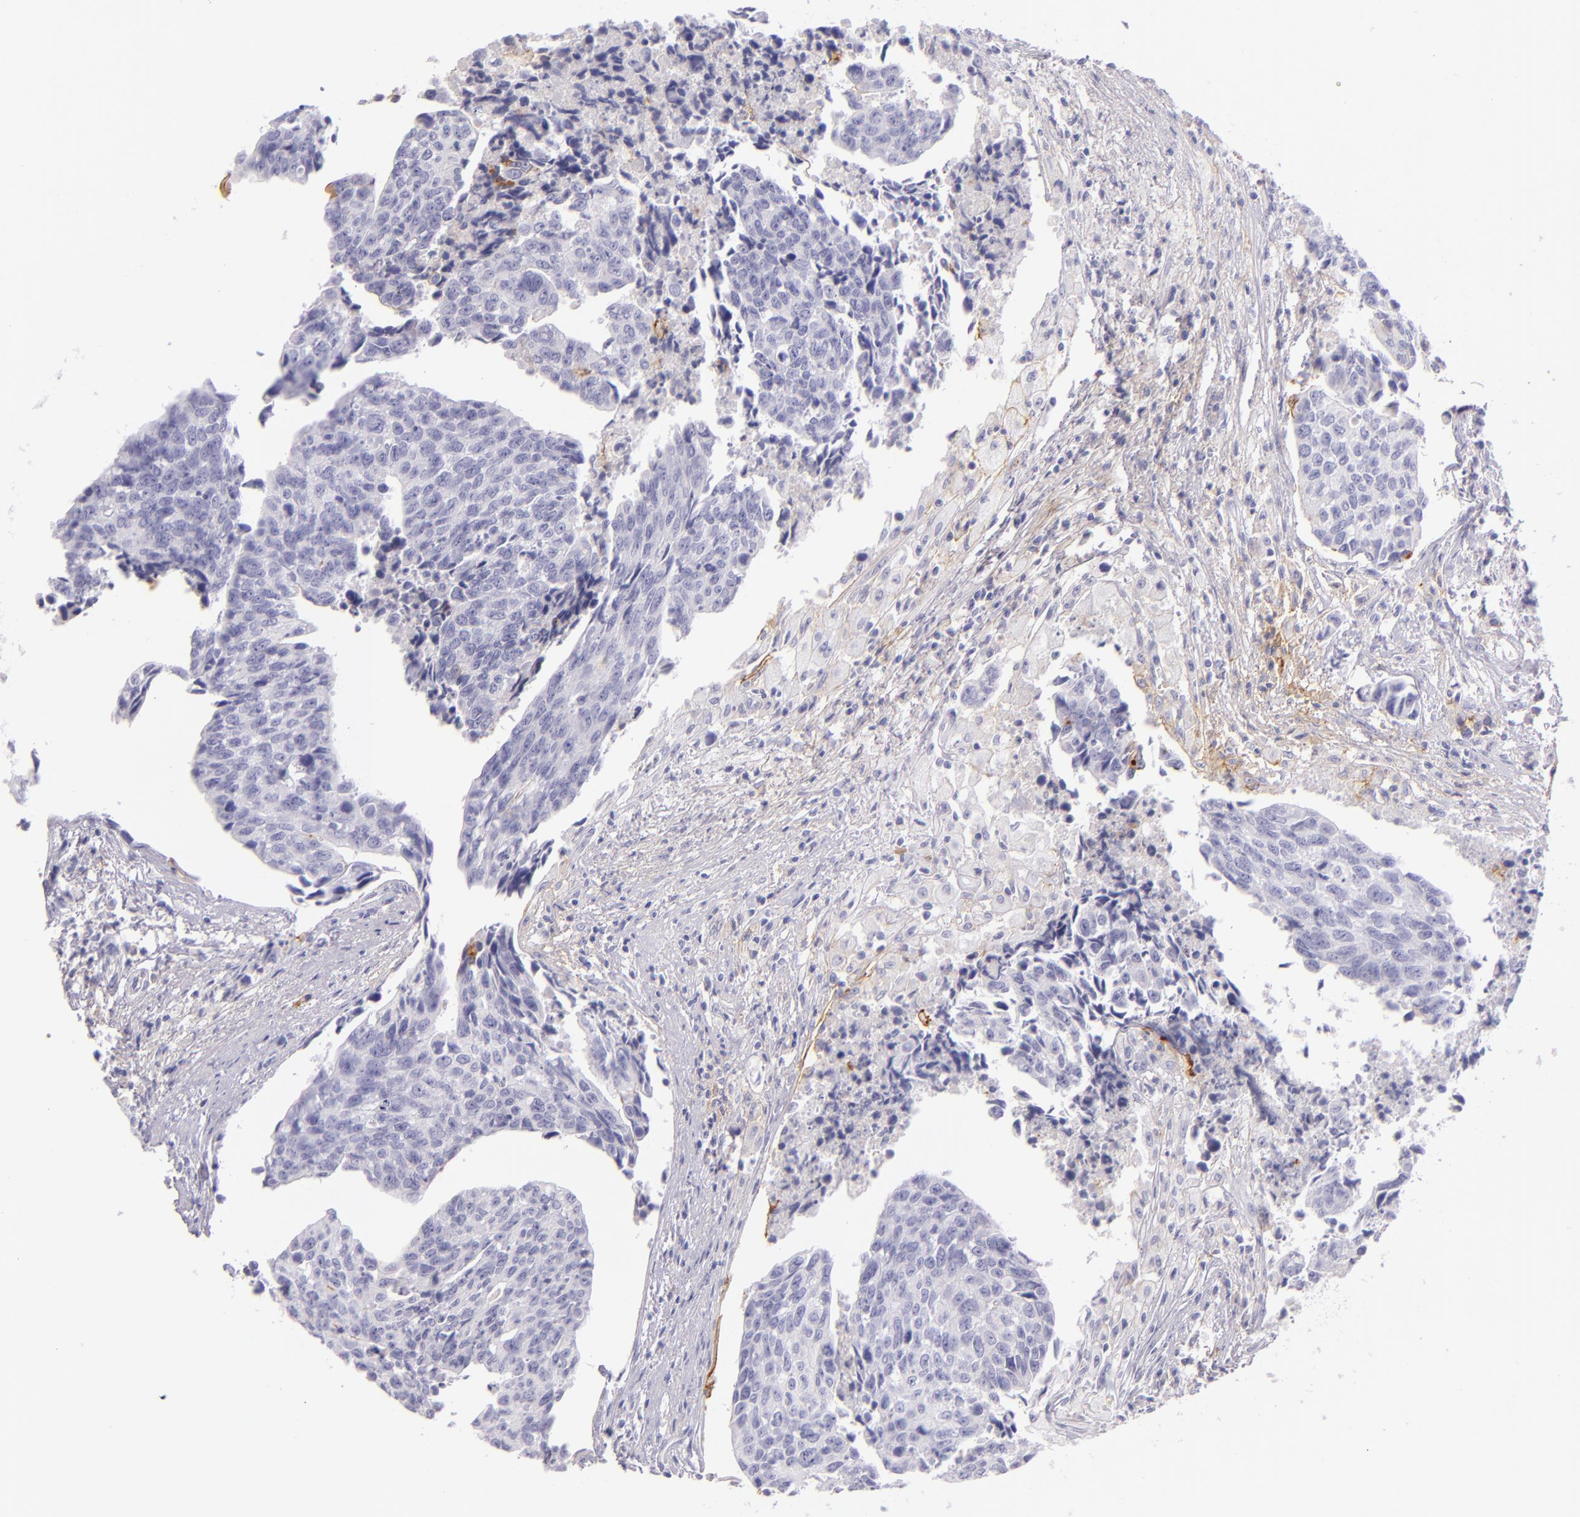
{"staining": {"intensity": "negative", "quantity": "none", "location": "none"}, "tissue": "urothelial cancer", "cell_type": "Tumor cells", "image_type": "cancer", "snomed": [{"axis": "morphology", "description": "Urothelial carcinoma, High grade"}, {"axis": "topography", "description": "Urinary bladder"}], "caption": "There is no significant staining in tumor cells of urothelial cancer. (Stains: DAB immunohistochemistry with hematoxylin counter stain, Microscopy: brightfield microscopy at high magnification).", "gene": "ICAM1", "patient": {"sex": "male", "age": 81}}